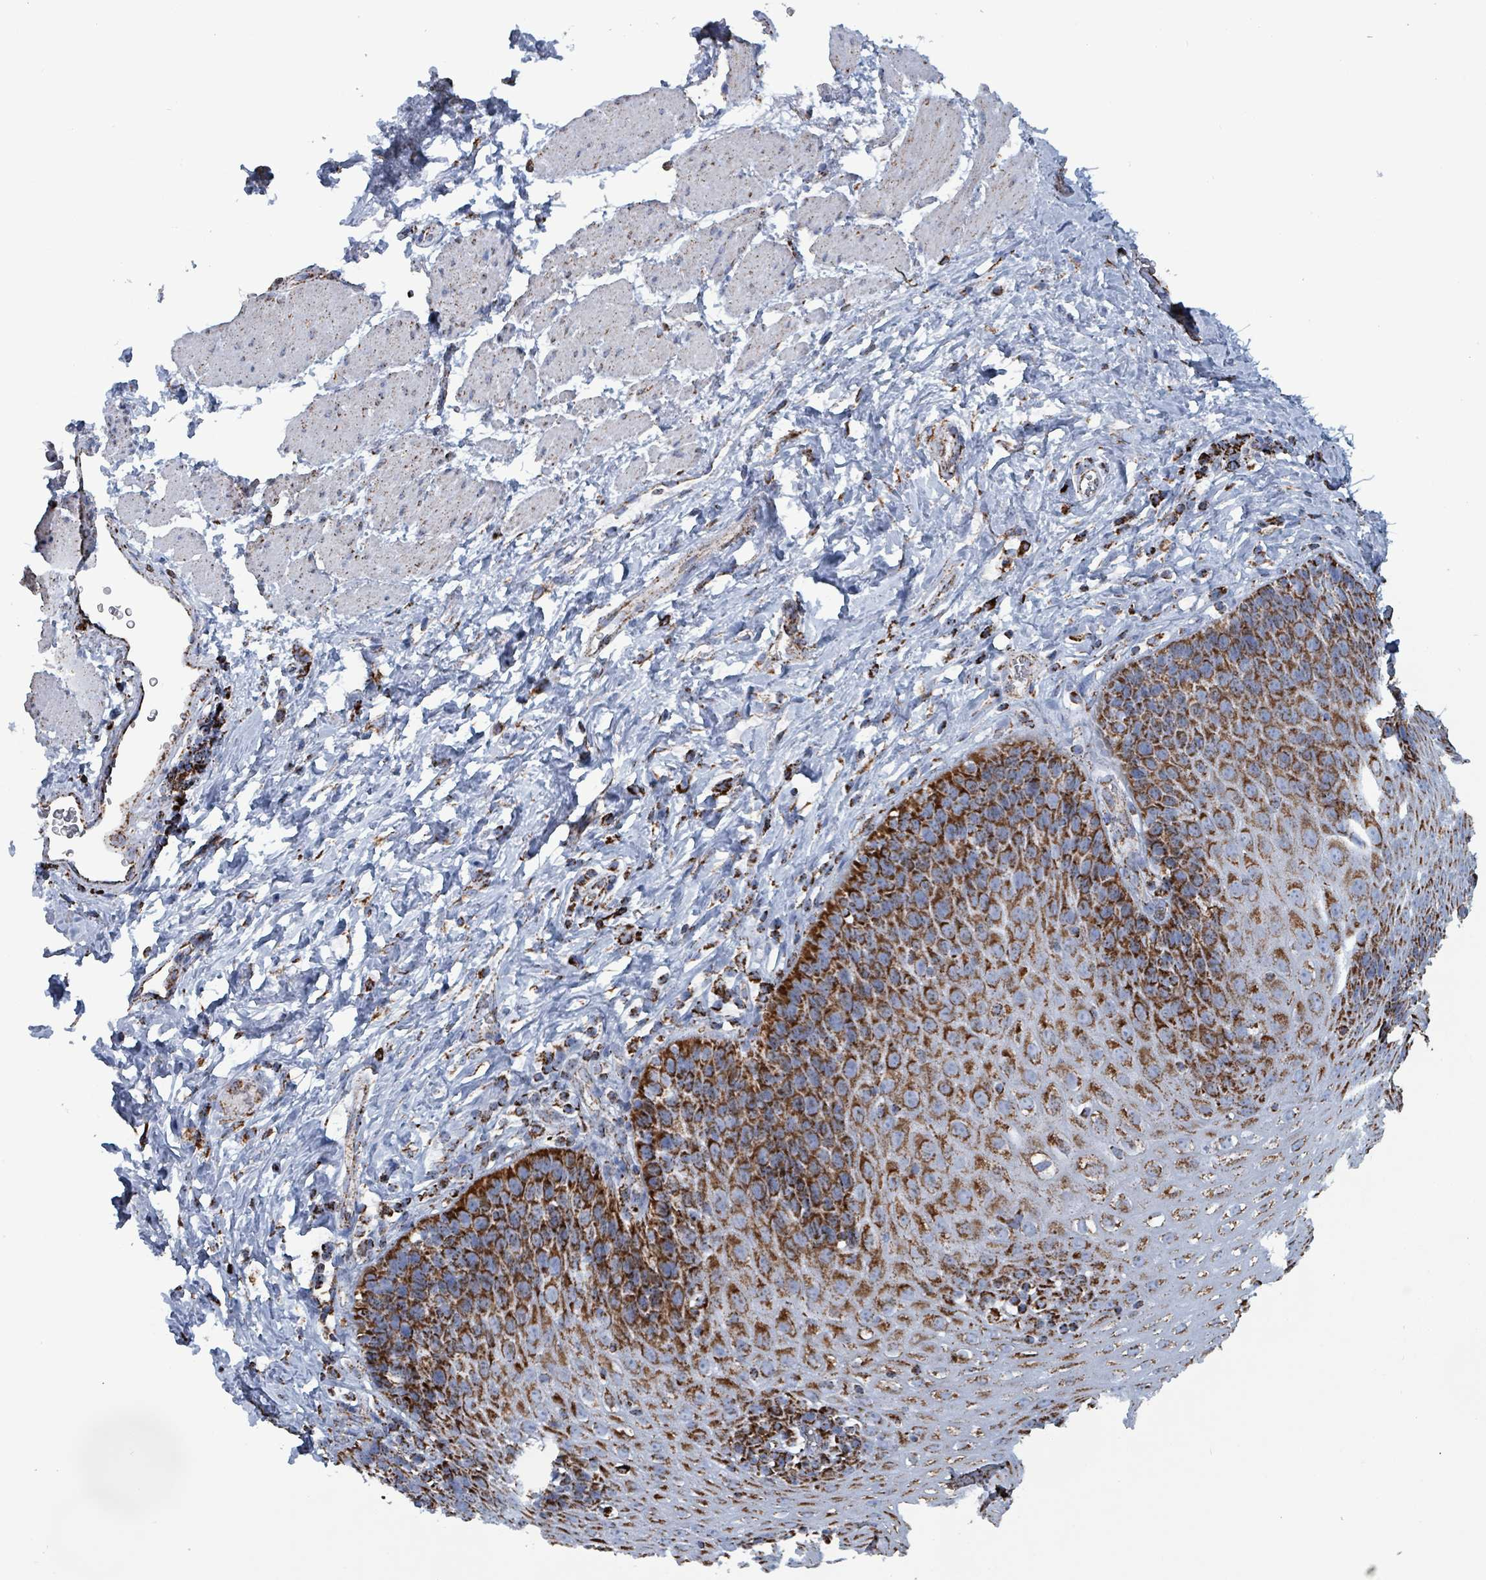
{"staining": {"intensity": "strong", "quantity": ">75%", "location": "cytoplasmic/membranous"}, "tissue": "esophagus", "cell_type": "Squamous epithelial cells", "image_type": "normal", "snomed": [{"axis": "morphology", "description": "Normal tissue, NOS"}, {"axis": "topography", "description": "Esophagus"}], "caption": "Immunohistochemical staining of normal esophagus shows strong cytoplasmic/membranous protein expression in about >75% of squamous epithelial cells.", "gene": "IDH3B", "patient": {"sex": "female", "age": 61}}